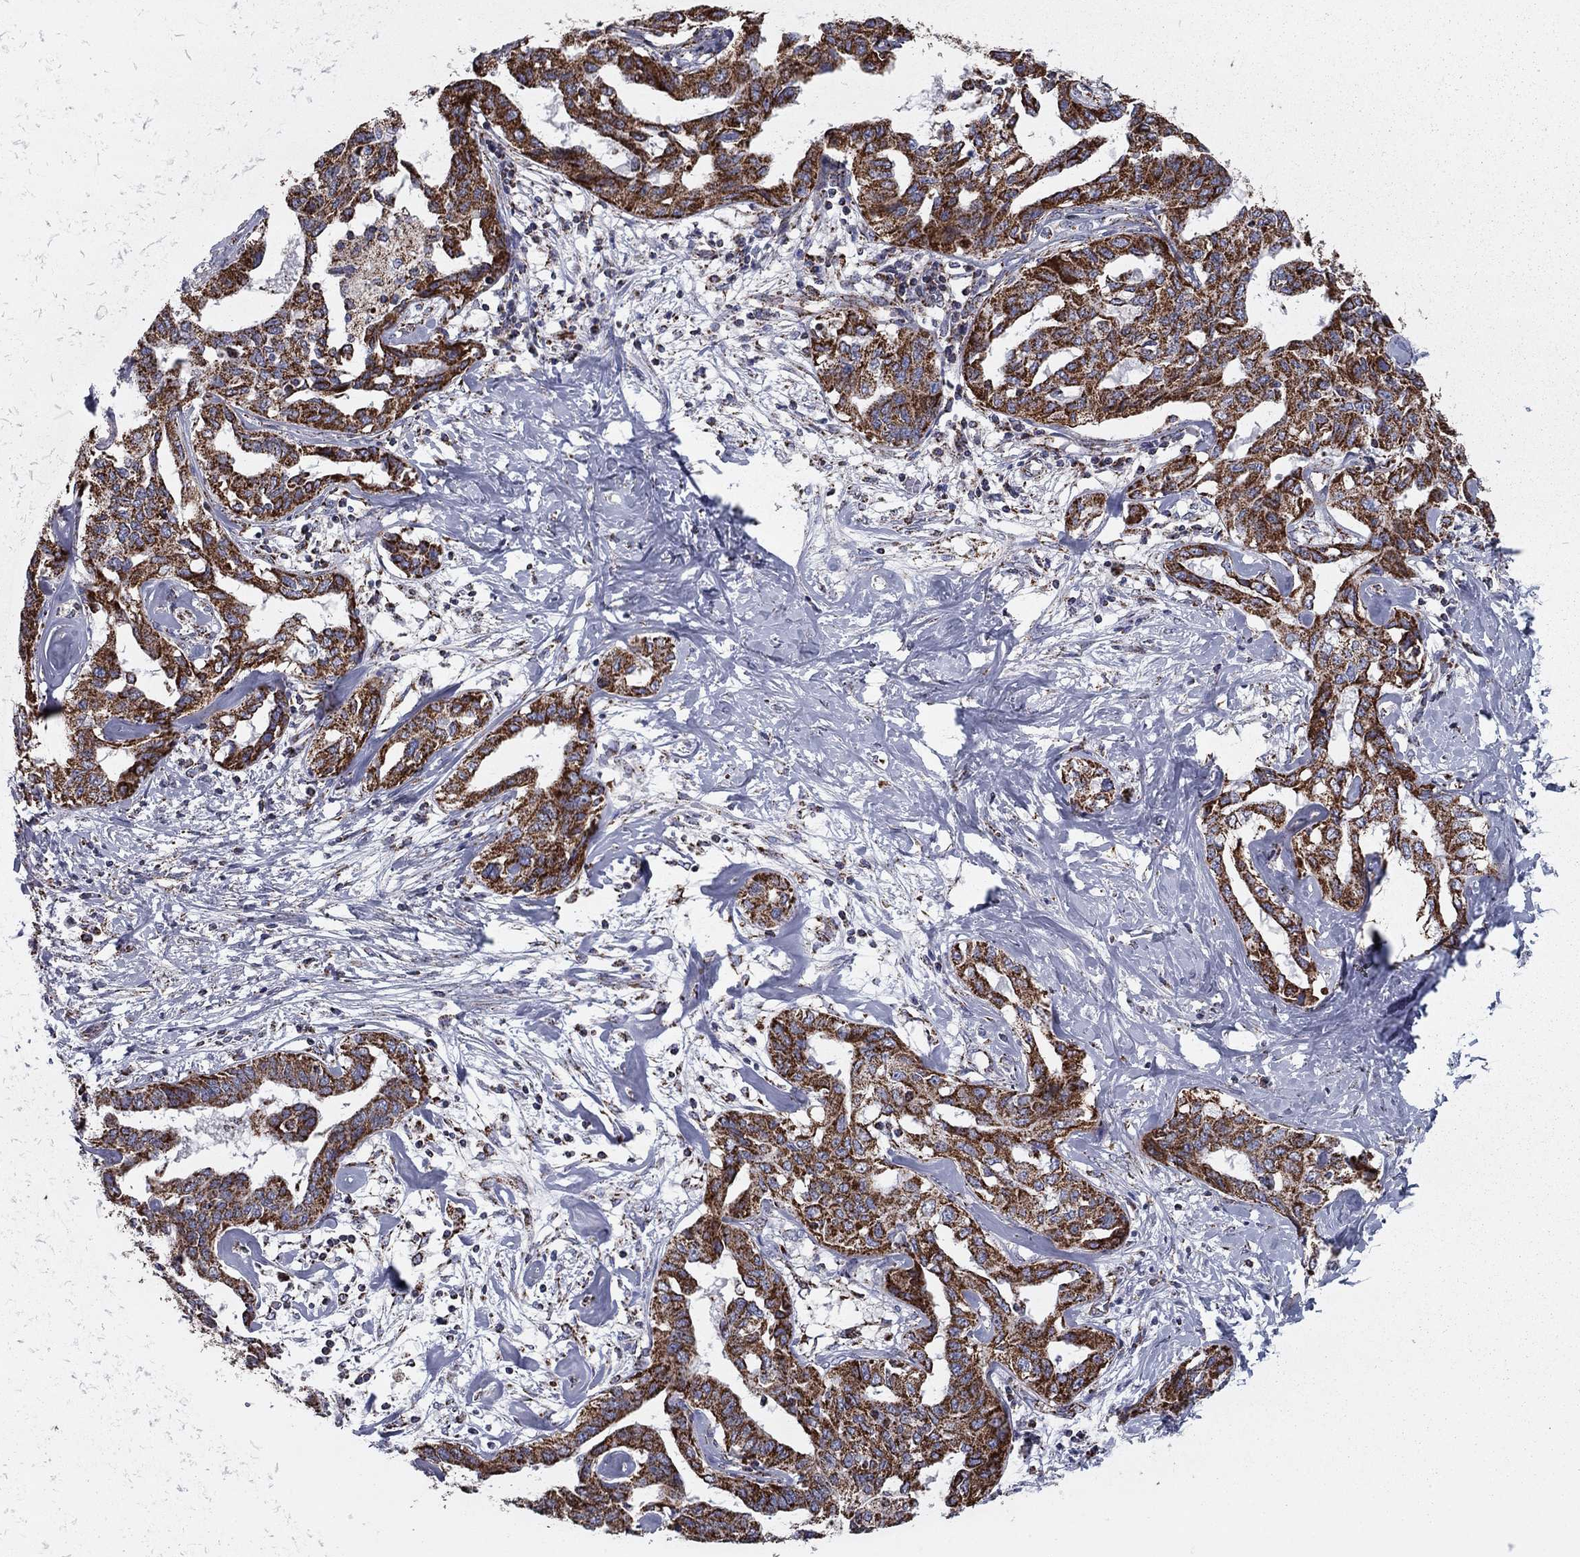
{"staining": {"intensity": "strong", "quantity": ">75%", "location": "cytoplasmic/membranous"}, "tissue": "liver cancer", "cell_type": "Tumor cells", "image_type": "cancer", "snomed": [{"axis": "morphology", "description": "Cholangiocarcinoma"}, {"axis": "topography", "description": "Liver"}], "caption": "The photomicrograph reveals immunohistochemical staining of cholangiocarcinoma (liver). There is strong cytoplasmic/membranous staining is appreciated in about >75% of tumor cells. The staining was performed using DAB (3,3'-diaminobenzidine), with brown indicating positive protein expression. Nuclei are stained blue with hematoxylin.", "gene": "NDUFV1", "patient": {"sex": "male", "age": 59}}